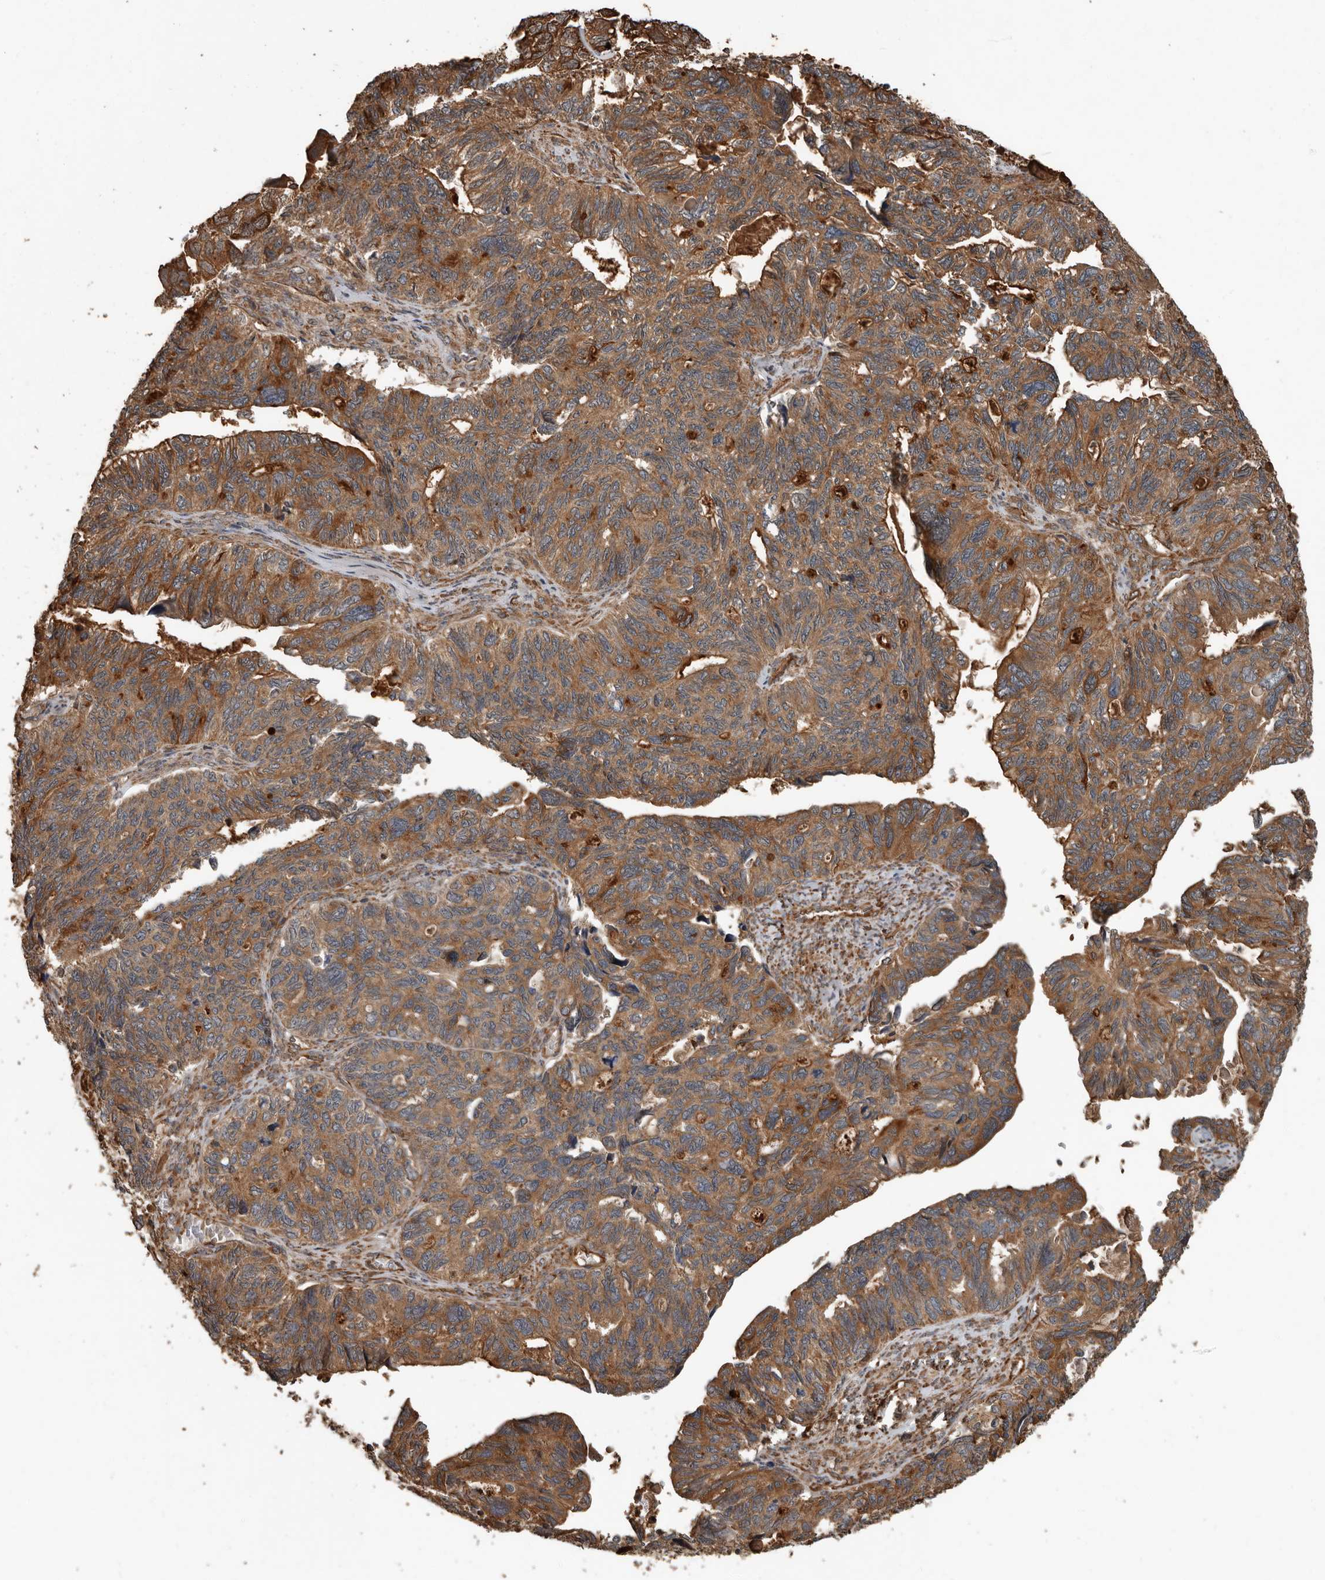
{"staining": {"intensity": "moderate", "quantity": ">75%", "location": "cytoplasmic/membranous"}, "tissue": "ovarian cancer", "cell_type": "Tumor cells", "image_type": "cancer", "snomed": [{"axis": "morphology", "description": "Cystadenocarcinoma, serous, NOS"}, {"axis": "topography", "description": "Ovary"}], "caption": "Human ovarian serous cystadenocarcinoma stained with a protein marker exhibits moderate staining in tumor cells.", "gene": "YOD1", "patient": {"sex": "female", "age": 79}}